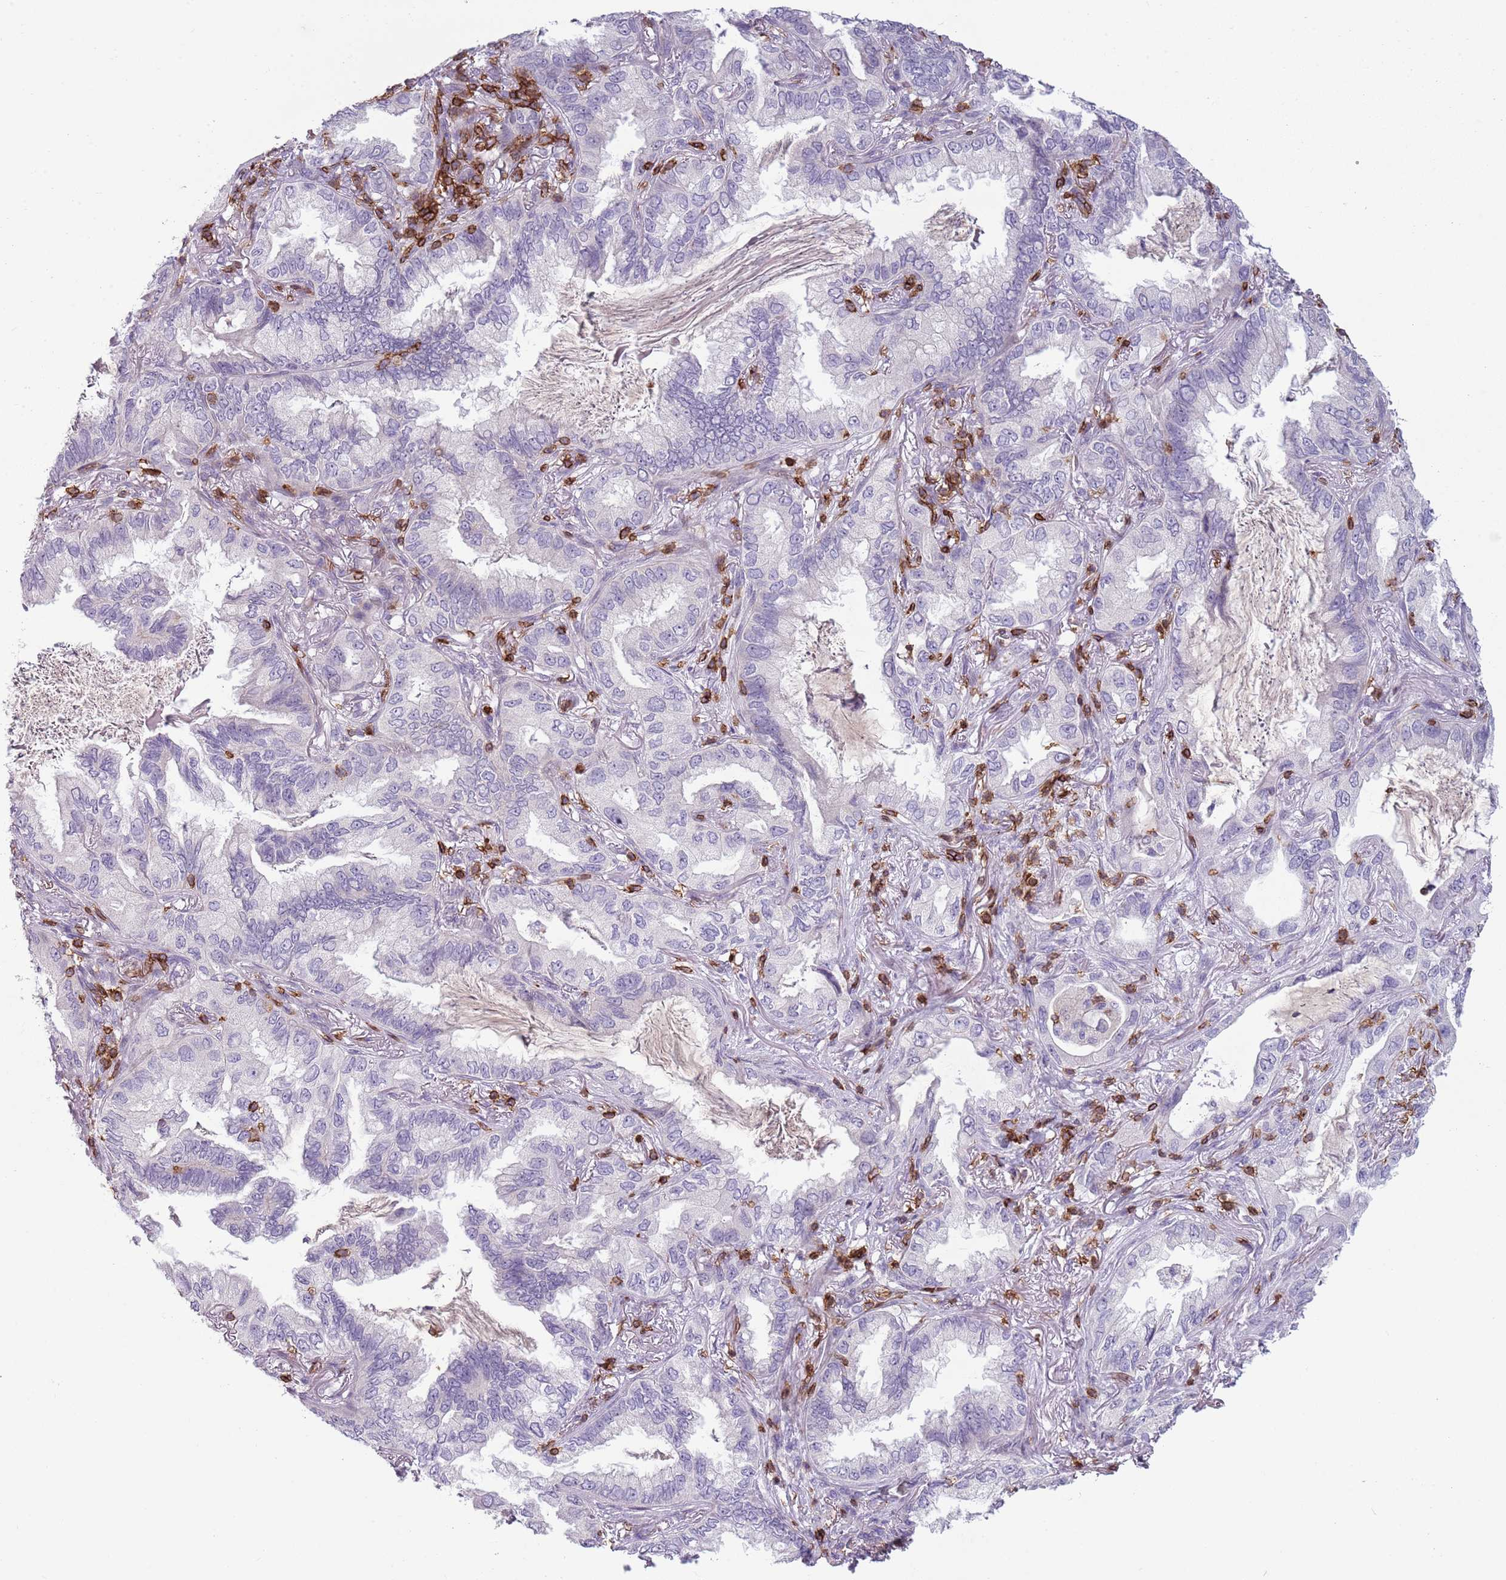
{"staining": {"intensity": "negative", "quantity": "none", "location": "none"}, "tissue": "lung cancer", "cell_type": "Tumor cells", "image_type": "cancer", "snomed": [{"axis": "morphology", "description": "Adenocarcinoma, NOS"}, {"axis": "topography", "description": "Lung"}], "caption": "This photomicrograph is of lung cancer (adenocarcinoma) stained with immunohistochemistry (IHC) to label a protein in brown with the nuclei are counter-stained blue. There is no expression in tumor cells.", "gene": "ZNF583", "patient": {"sex": "female", "age": 69}}